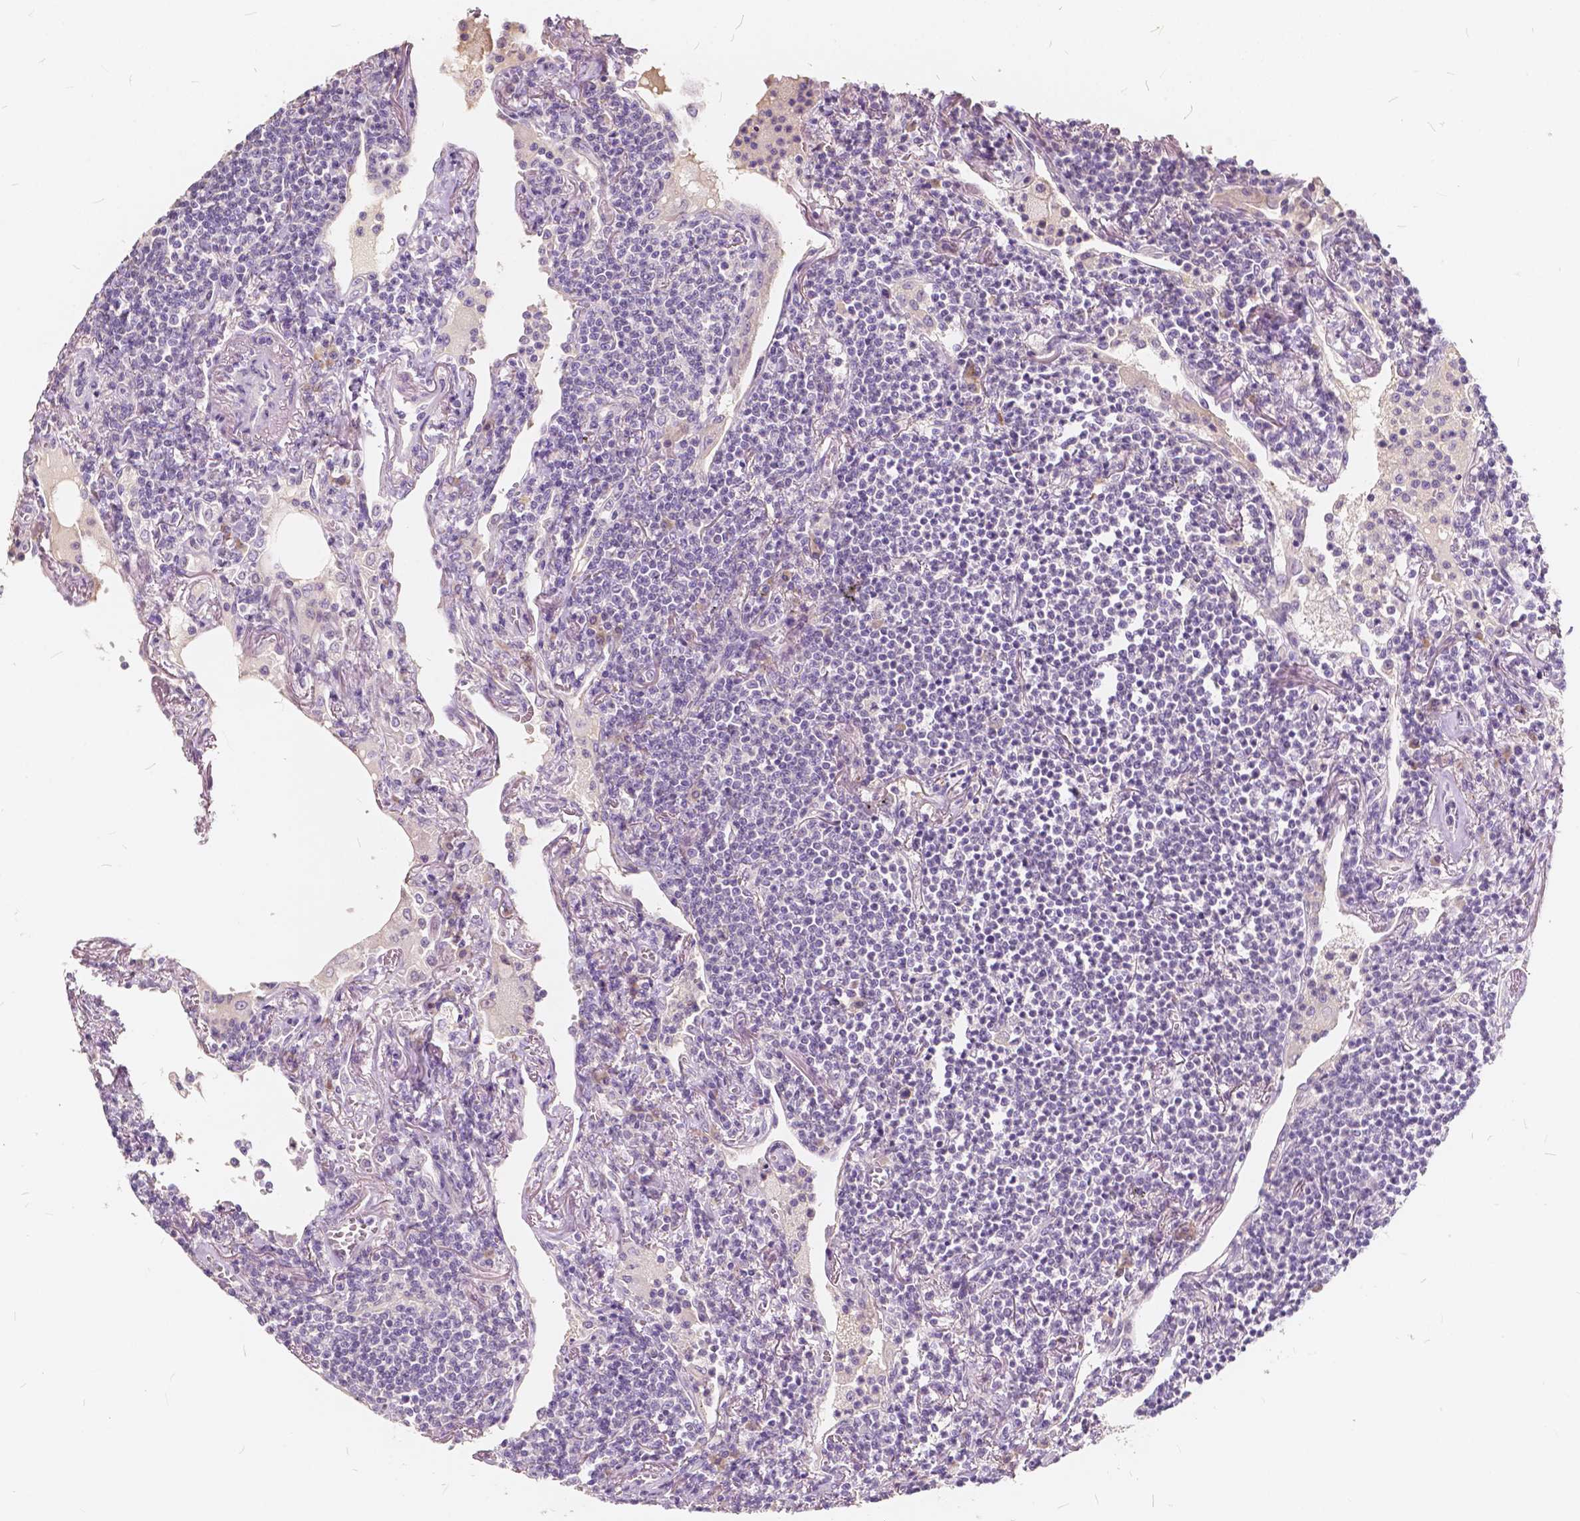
{"staining": {"intensity": "negative", "quantity": "none", "location": "none"}, "tissue": "lymphoma", "cell_type": "Tumor cells", "image_type": "cancer", "snomed": [{"axis": "morphology", "description": "Malignant lymphoma, non-Hodgkin's type, Low grade"}, {"axis": "topography", "description": "Lung"}], "caption": "There is no significant staining in tumor cells of malignant lymphoma, non-Hodgkin's type (low-grade).", "gene": "SLC7A8", "patient": {"sex": "female", "age": 71}}